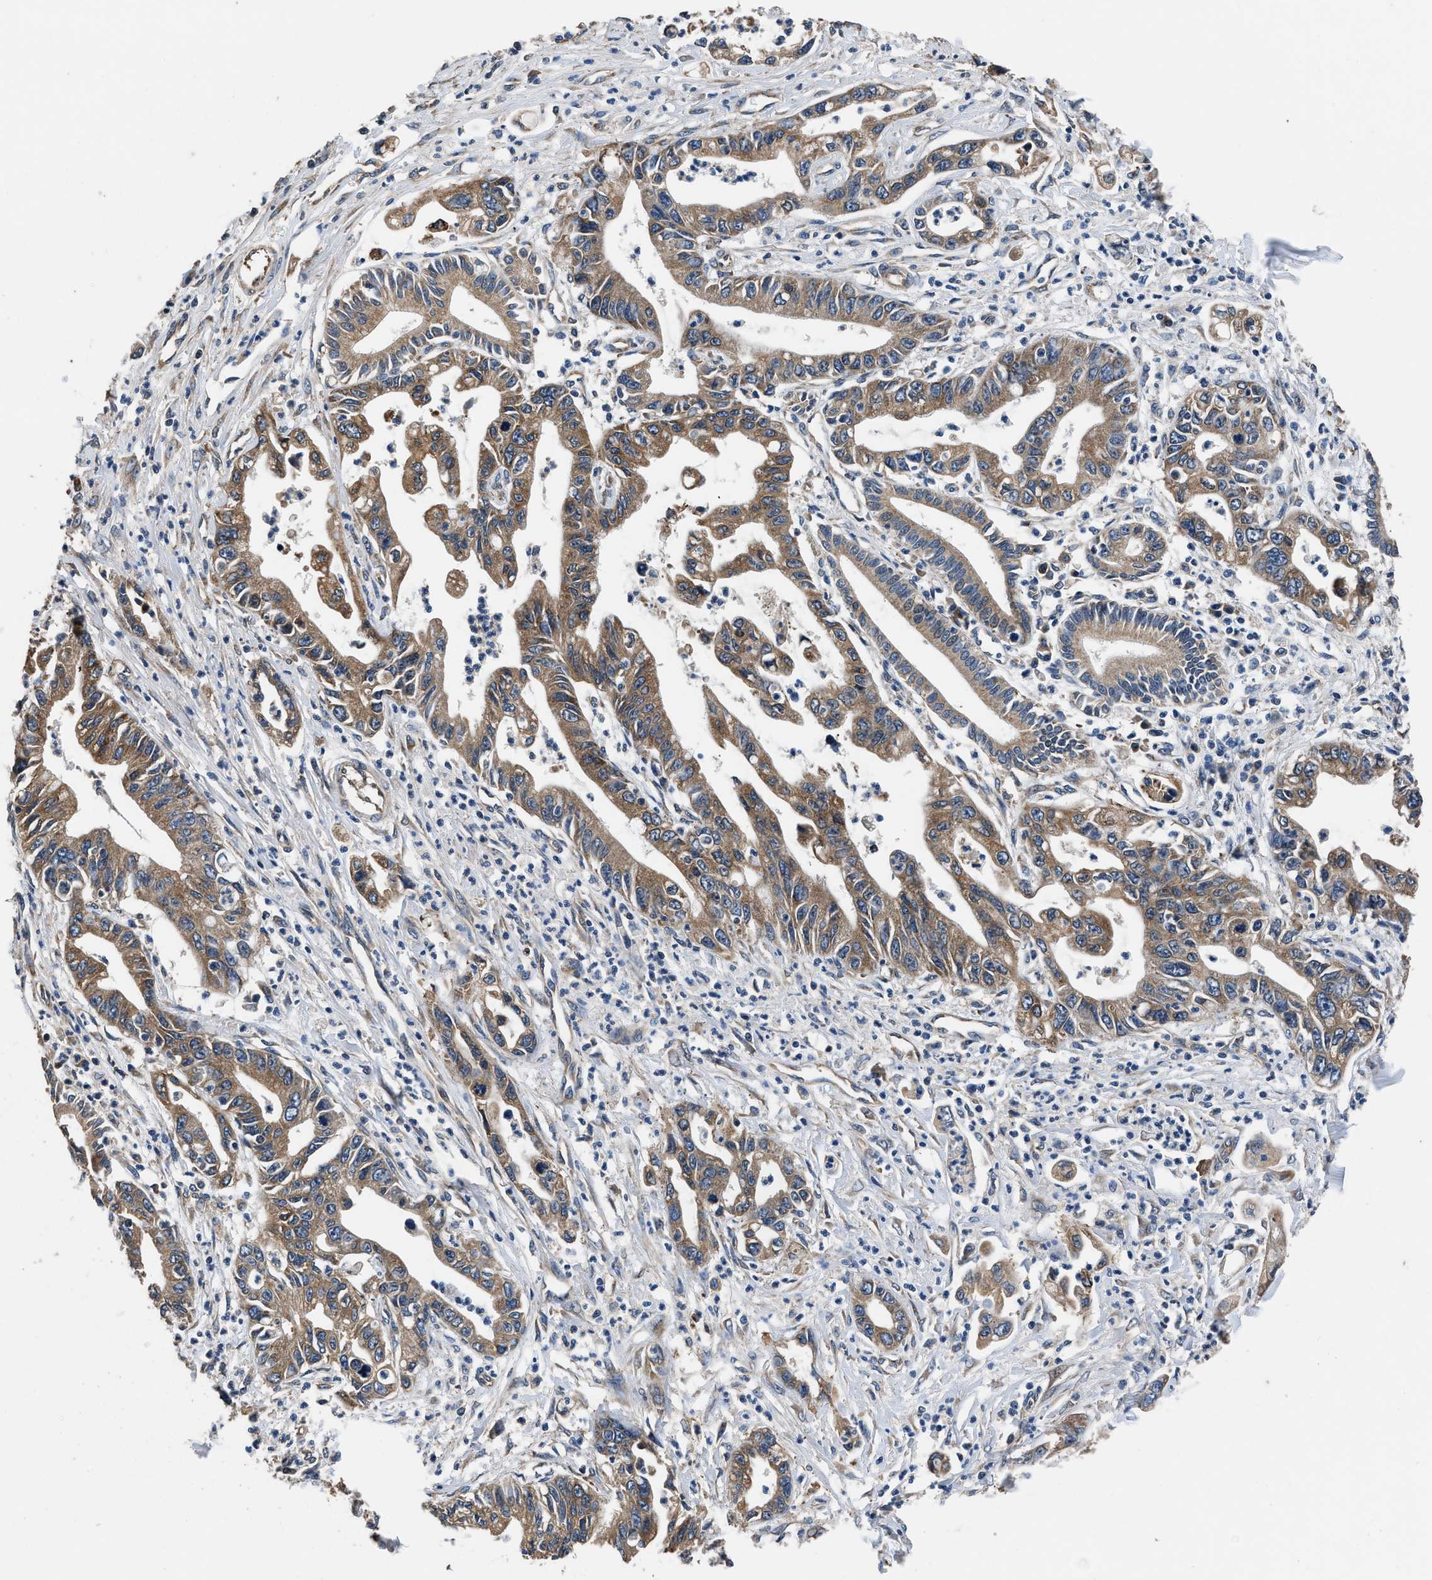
{"staining": {"intensity": "moderate", "quantity": ">75%", "location": "cytoplasmic/membranous"}, "tissue": "pancreatic cancer", "cell_type": "Tumor cells", "image_type": "cancer", "snomed": [{"axis": "morphology", "description": "Adenocarcinoma, NOS"}, {"axis": "topography", "description": "Pancreas"}], "caption": "This photomicrograph exhibits immunohistochemistry staining of human pancreatic cancer, with medium moderate cytoplasmic/membranous staining in approximately >75% of tumor cells.", "gene": "DHRS7B", "patient": {"sex": "male", "age": 56}}